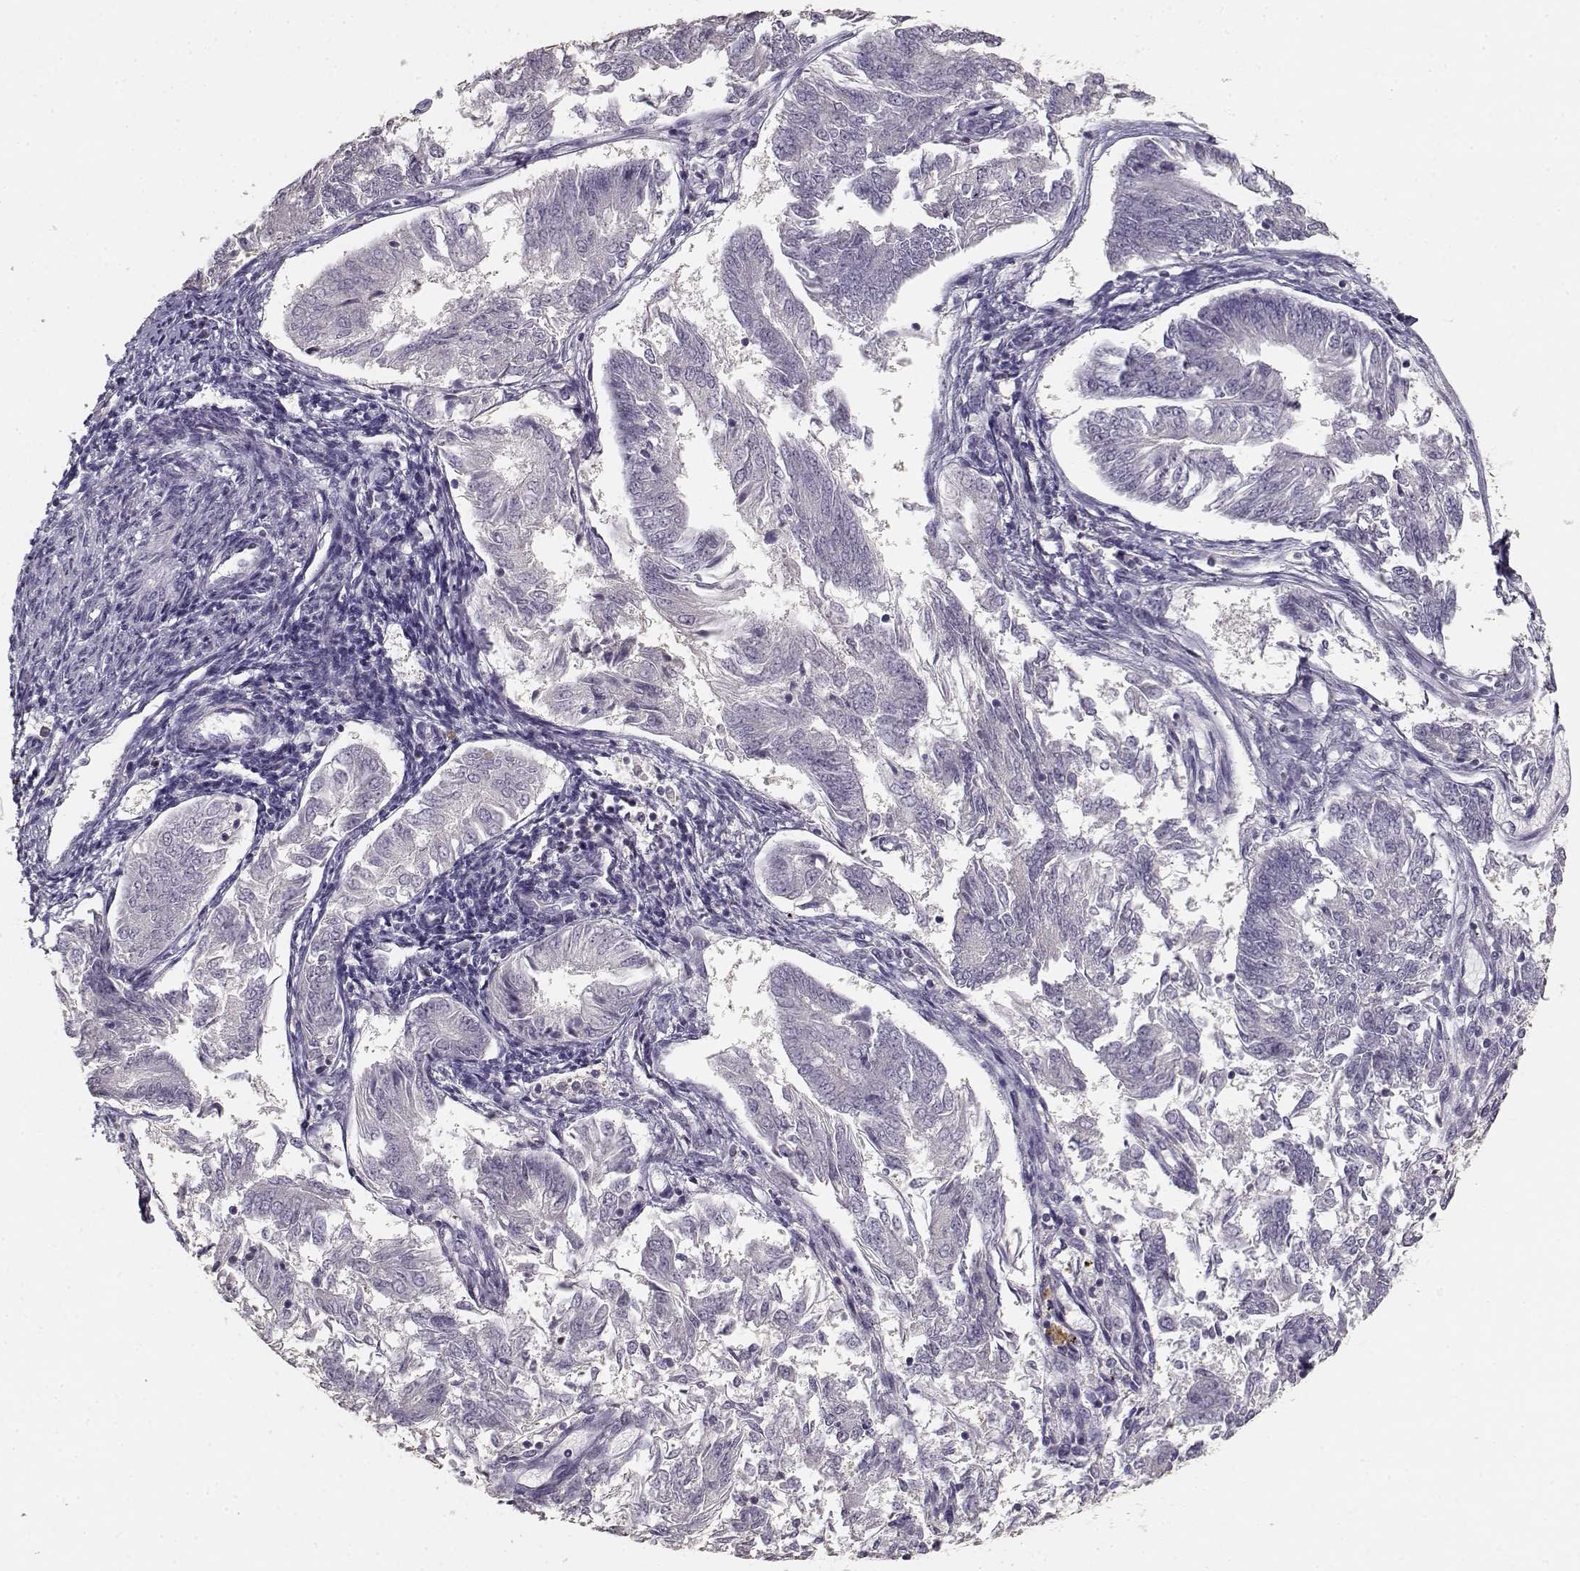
{"staining": {"intensity": "negative", "quantity": "none", "location": "none"}, "tissue": "endometrial cancer", "cell_type": "Tumor cells", "image_type": "cancer", "snomed": [{"axis": "morphology", "description": "Adenocarcinoma, NOS"}, {"axis": "topography", "description": "Endometrium"}], "caption": "This is a micrograph of immunohistochemistry (IHC) staining of endometrial cancer, which shows no staining in tumor cells.", "gene": "UROC1", "patient": {"sex": "female", "age": 58}}